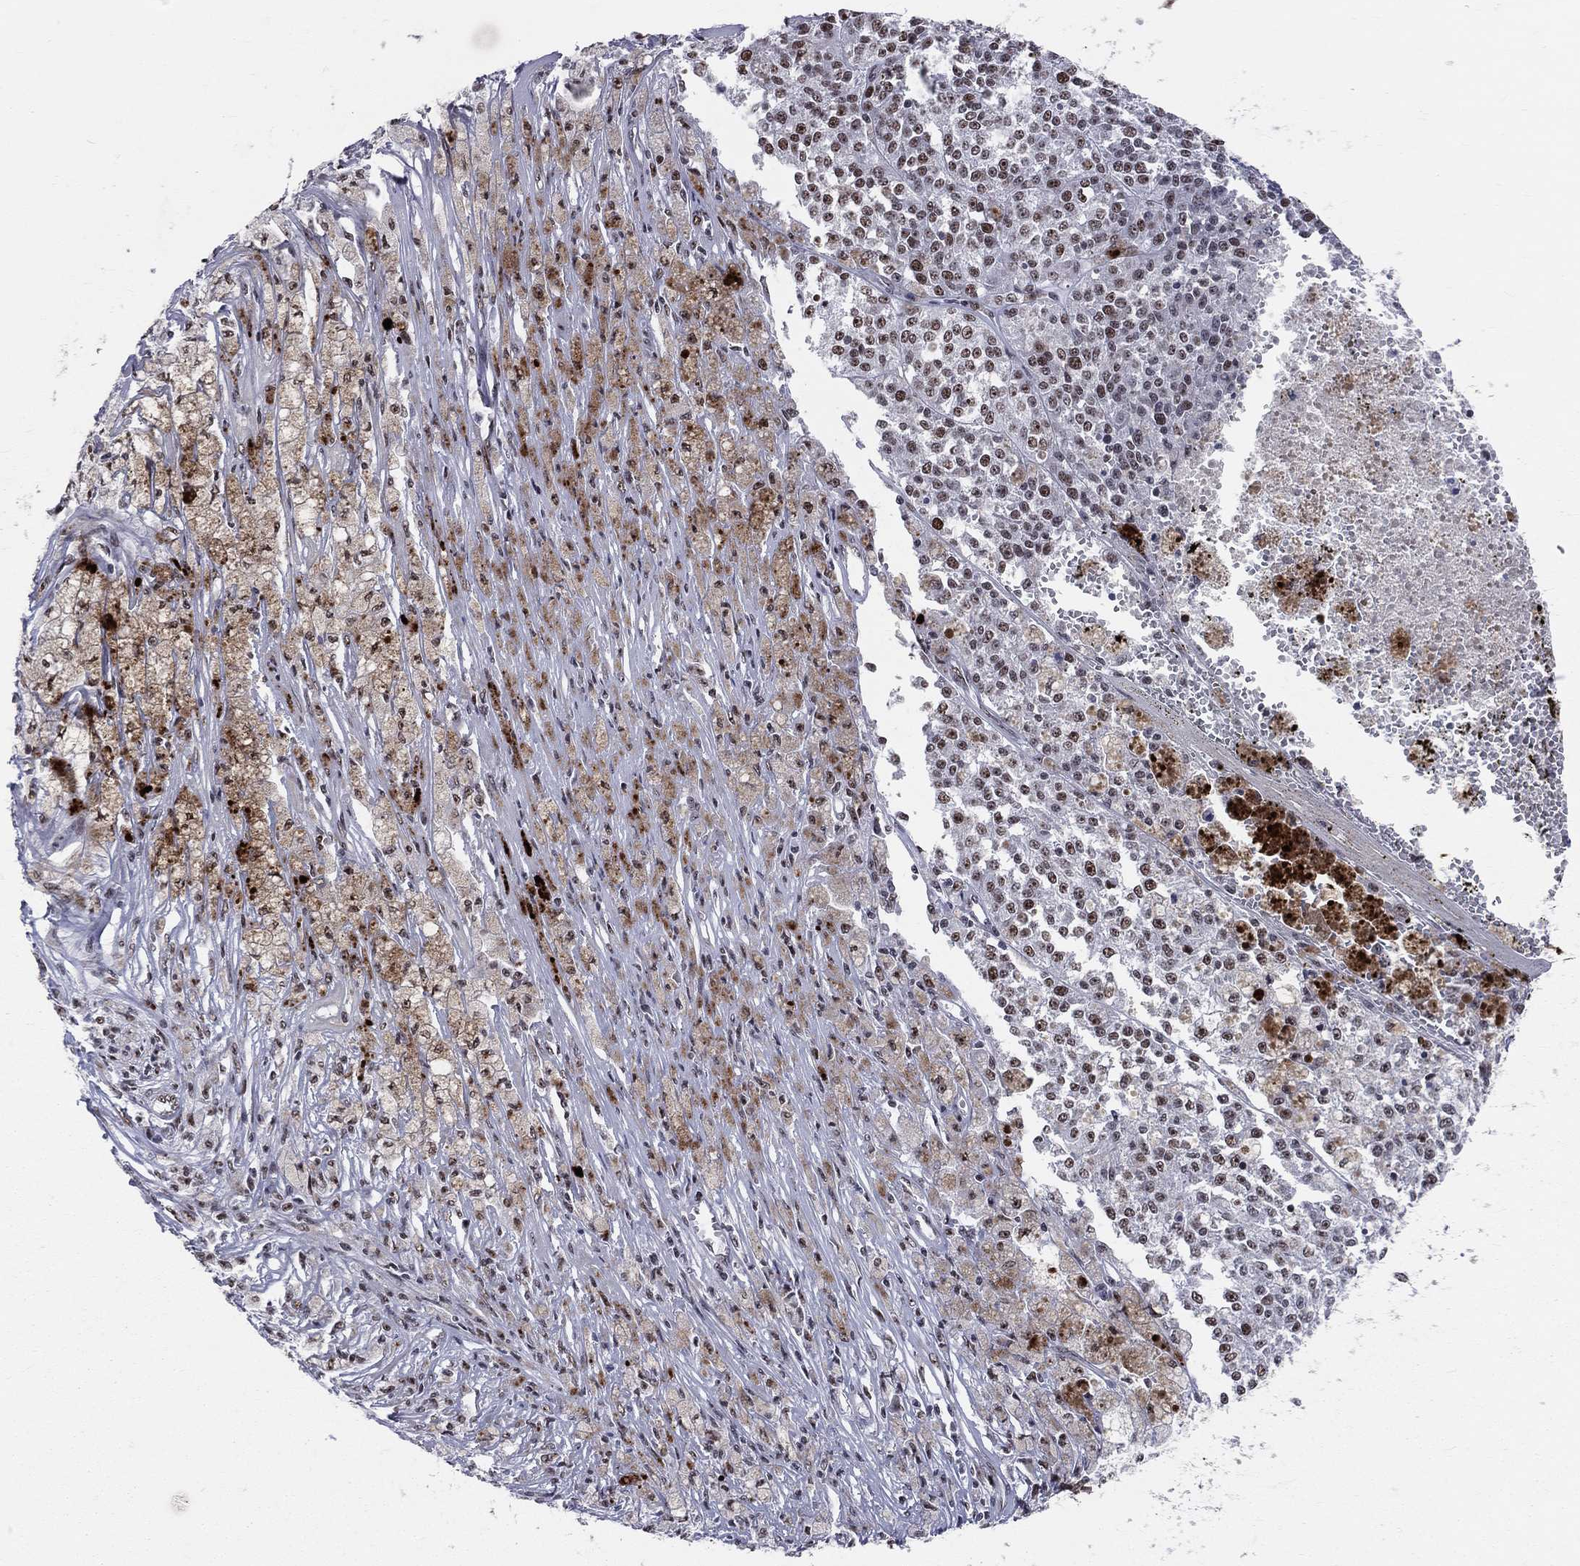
{"staining": {"intensity": "moderate", "quantity": "25%-75%", "location": "nuclear"}, "tissue": "melanoma", "cell_type": "Tumor cells", "image_type": "cancer", "snomed": [{"axis": "morphology", "description": "Malignant melanoma, Metastatic site"}, {"axis": "topography", "description": "Lymph node"}], "caption": "The immunohistochemical stain labels moderate nuclear expression in tumor cells of melanoma tissue.", "gene": "CDK7", "patient": {"sex": "female", "age": 64}}